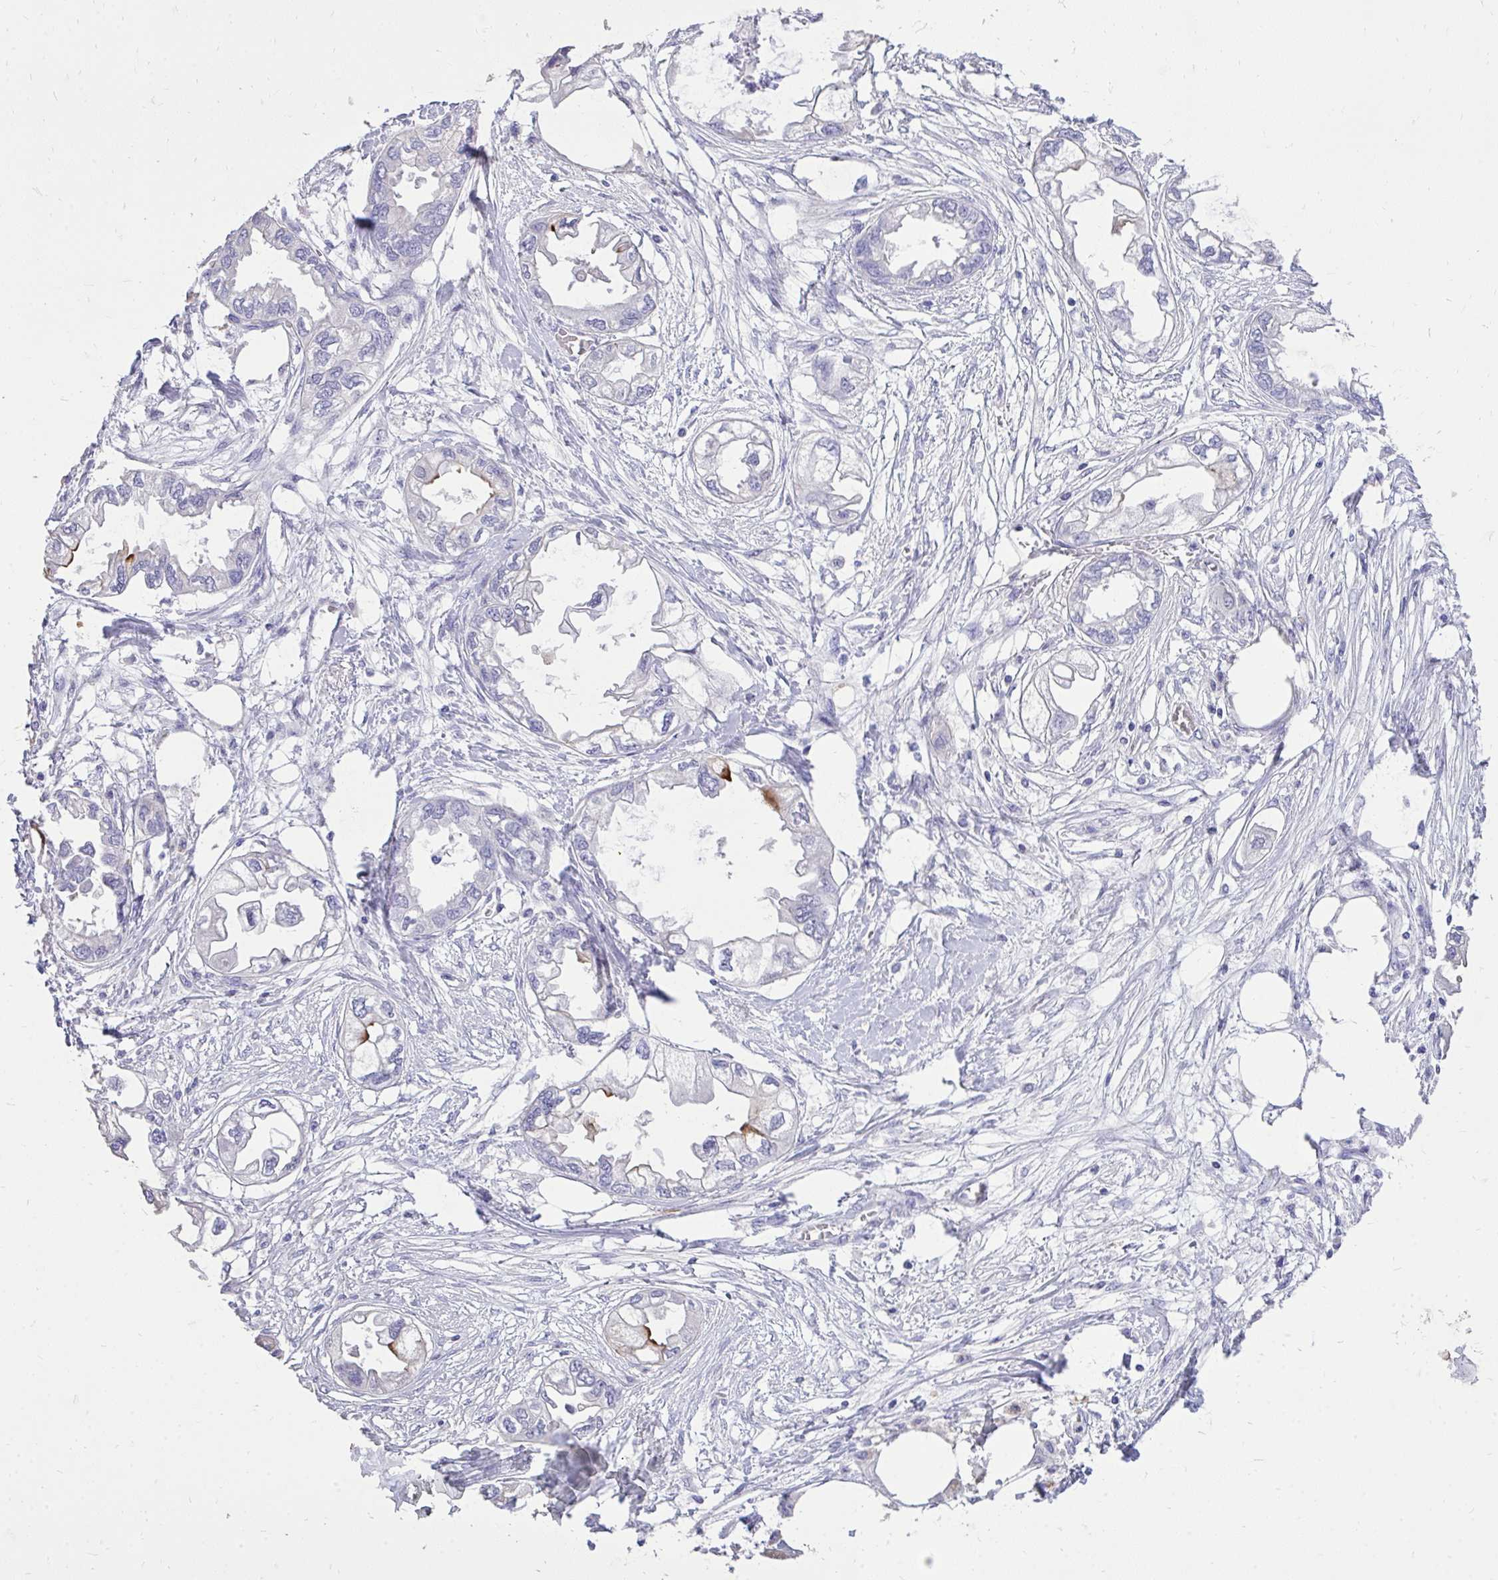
{"staining": {"intensity": "moderate", "quantity": "<25%", "location": "cytoplasmic/membranous"}, "tissue": "endometrial cancer", "cell_type": "Tumor cells", "image_type": "cancer", "snomed": [{"axis": "morphology", "description": "Adenocarcinoma, NOS"}, {"axis": "morphology", "description": "Adenocarcinoma, metastatic, NOS"}, {"axis": "topography", "description": "Adipose tissue"}, {"axis": "topography", "description": "Endometrium"}], "caption": "Moderate cytoplasmic/membranous staining is seen in about <25% of tumor cells in endometrial metastatic adenocarcinoma.", "gene": "MON1A", "patient": {"sex": "female", "age": 67}}